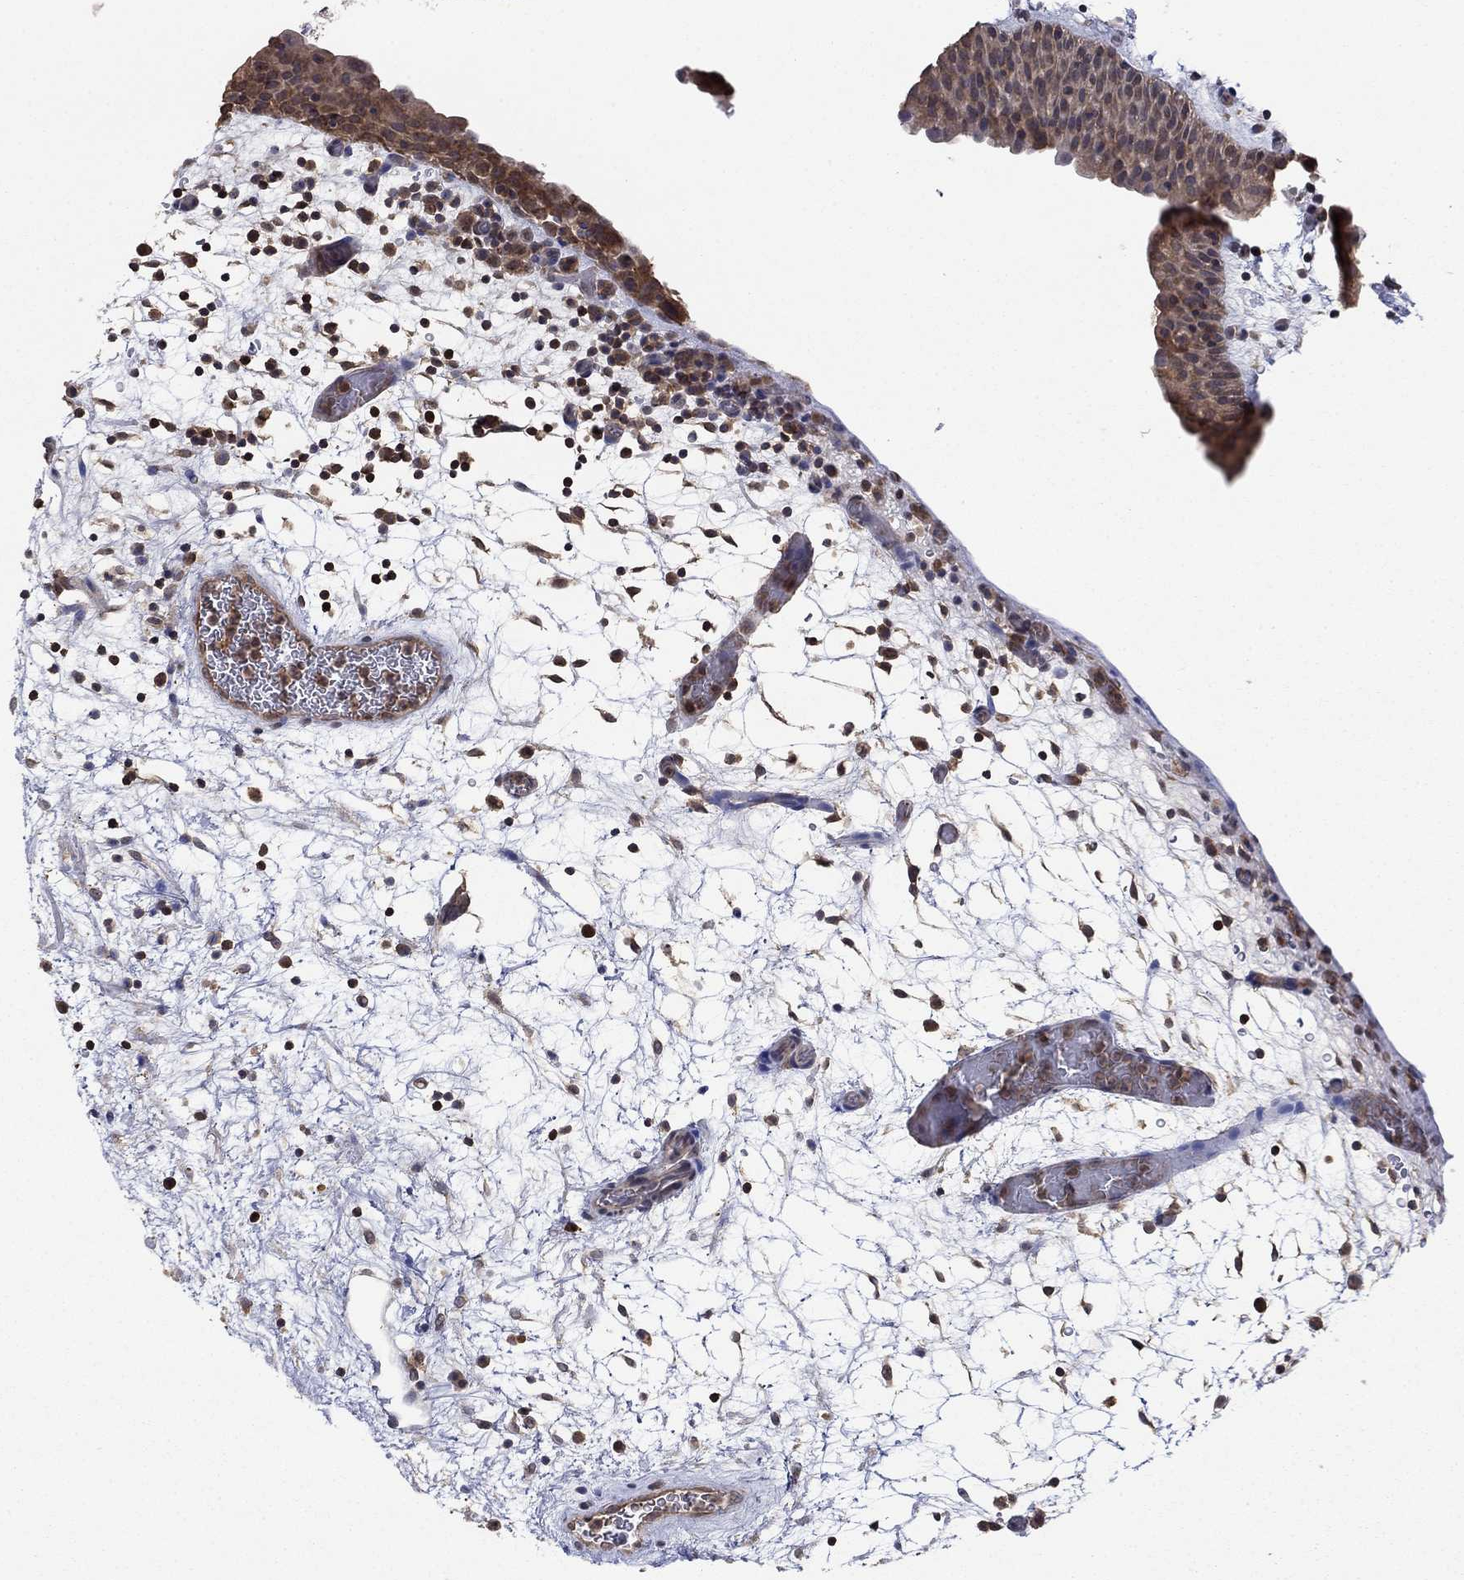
{"staining": {"intensity": "weak", "quantity": ">75%", "location": "cytoplasmic/membranous"}, "tissue": "urinary bladder", "cell_type": "Urothelial cells", "image_type": "normal", "snomed": [{"axis": "morphology", "description": "Normal tissue, NOS"}, {"axis": "topography", "description": "Urinary bladder"}], "caption": "IHC micrograph of normal urinary bladder: human urinary bladder stained using IHC exhibits low levels of weak protein expression localized specifically in the cytoplasmic/membranous of urothelial cells, appearing as a cytoplasmic/membranous brown color.", "gene": "RNF114", "patient": {"sex": "male", "age": 37}}